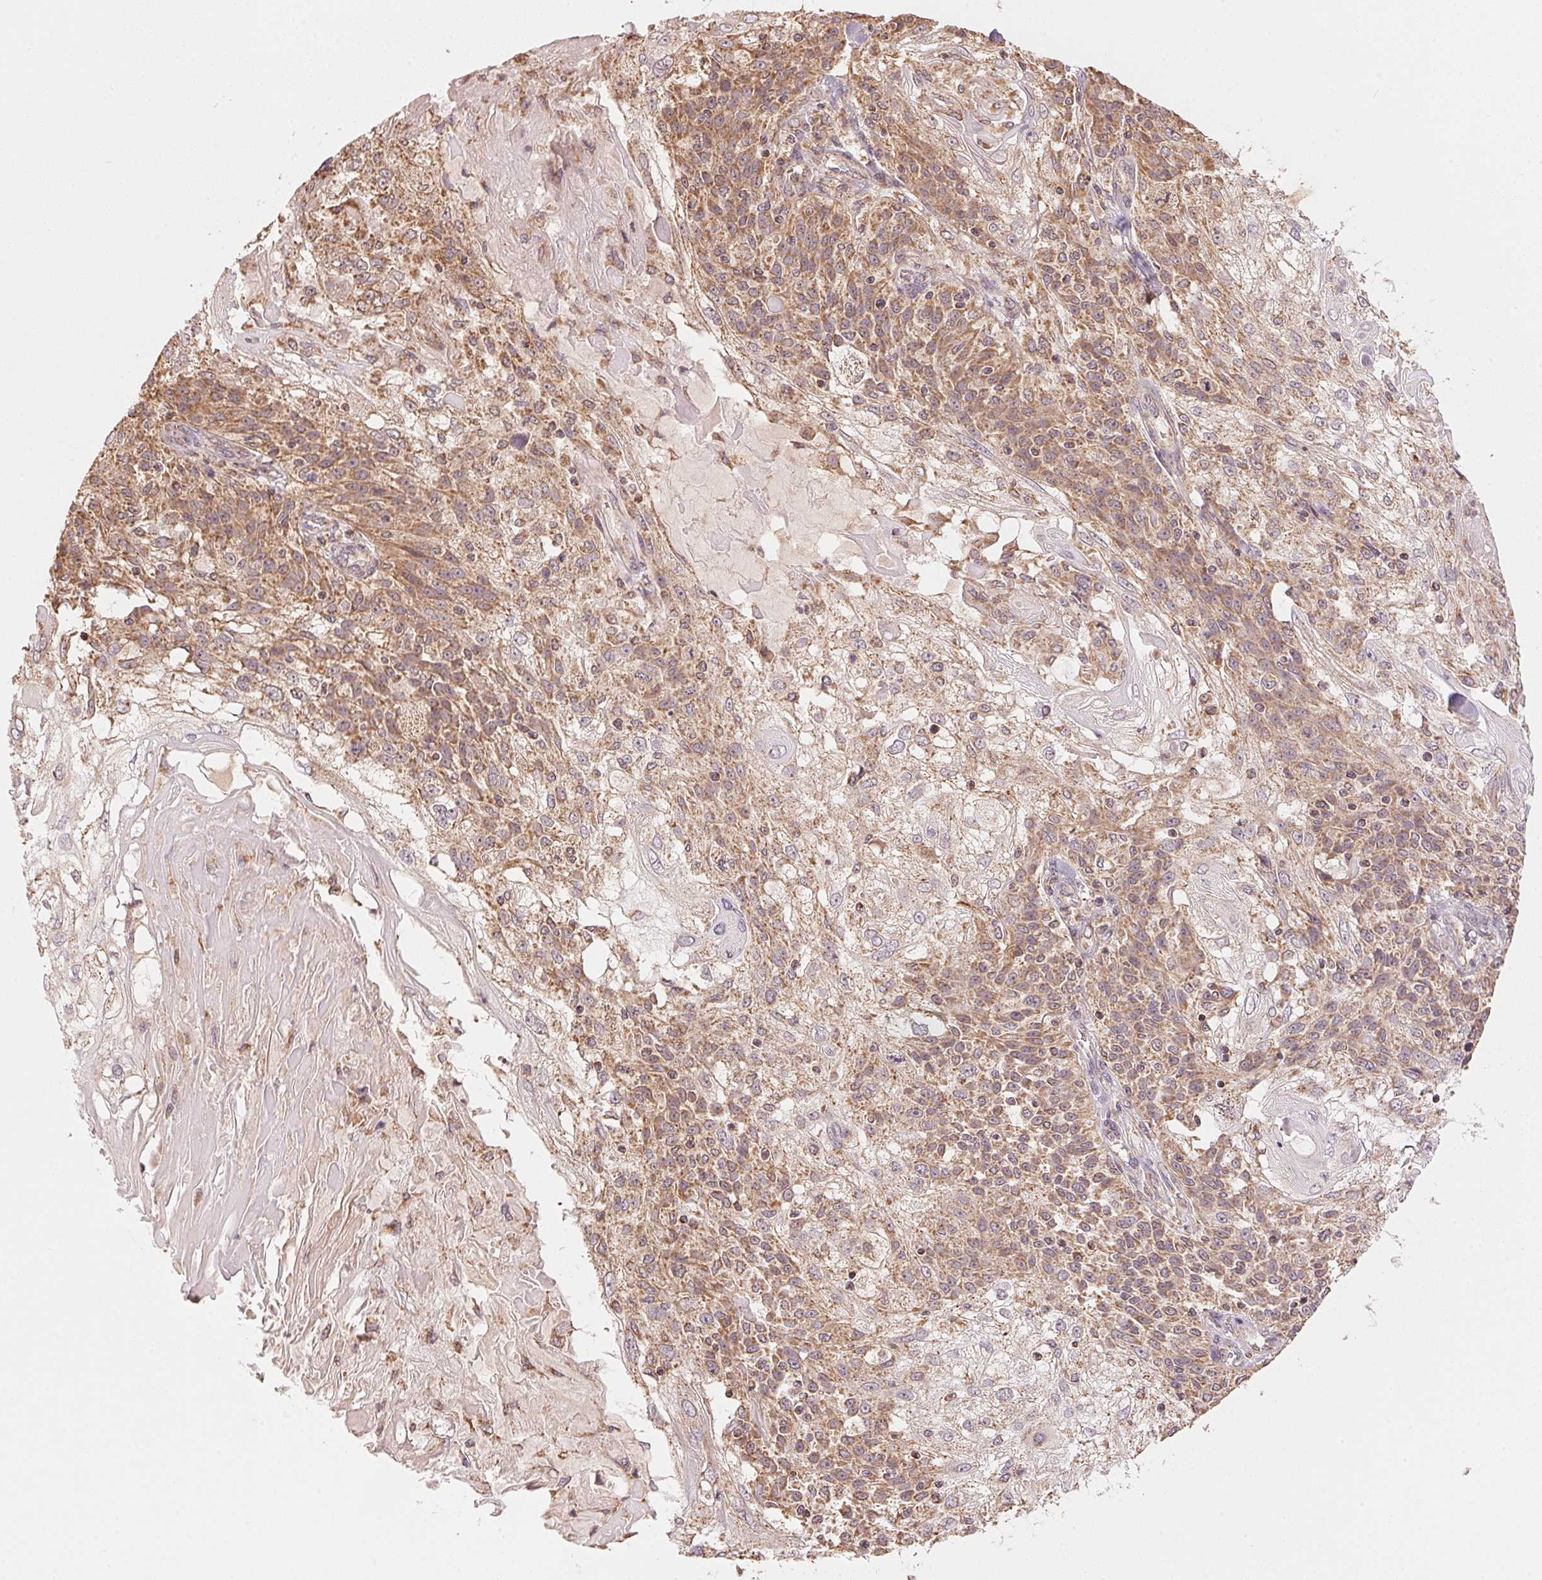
{"staining": {"intensity": "moderate", "quantity": ">75%", "location": "cytoplasmic/membranous"}, "tissue": "skin cancer", "cell_type": "Tumor cells", "image_type": "cancer", "snomed": [{"axis": "morphology", "description": "Normal tissue, NOS"}, {"axis": "morphology", "description": "Squamous cell carcinoma, NOS"}, {"axis": "topography", "description": "Skin"}], "caption": "Tumor cells display moderate cytoplasmic/membranous positivity in approximately >75% of cells in skin cancer. (IHC, brightfield microscopy, high magnification).", "gene": "ARHGAP6", "patient": {"sex": "female", "age": 83}}